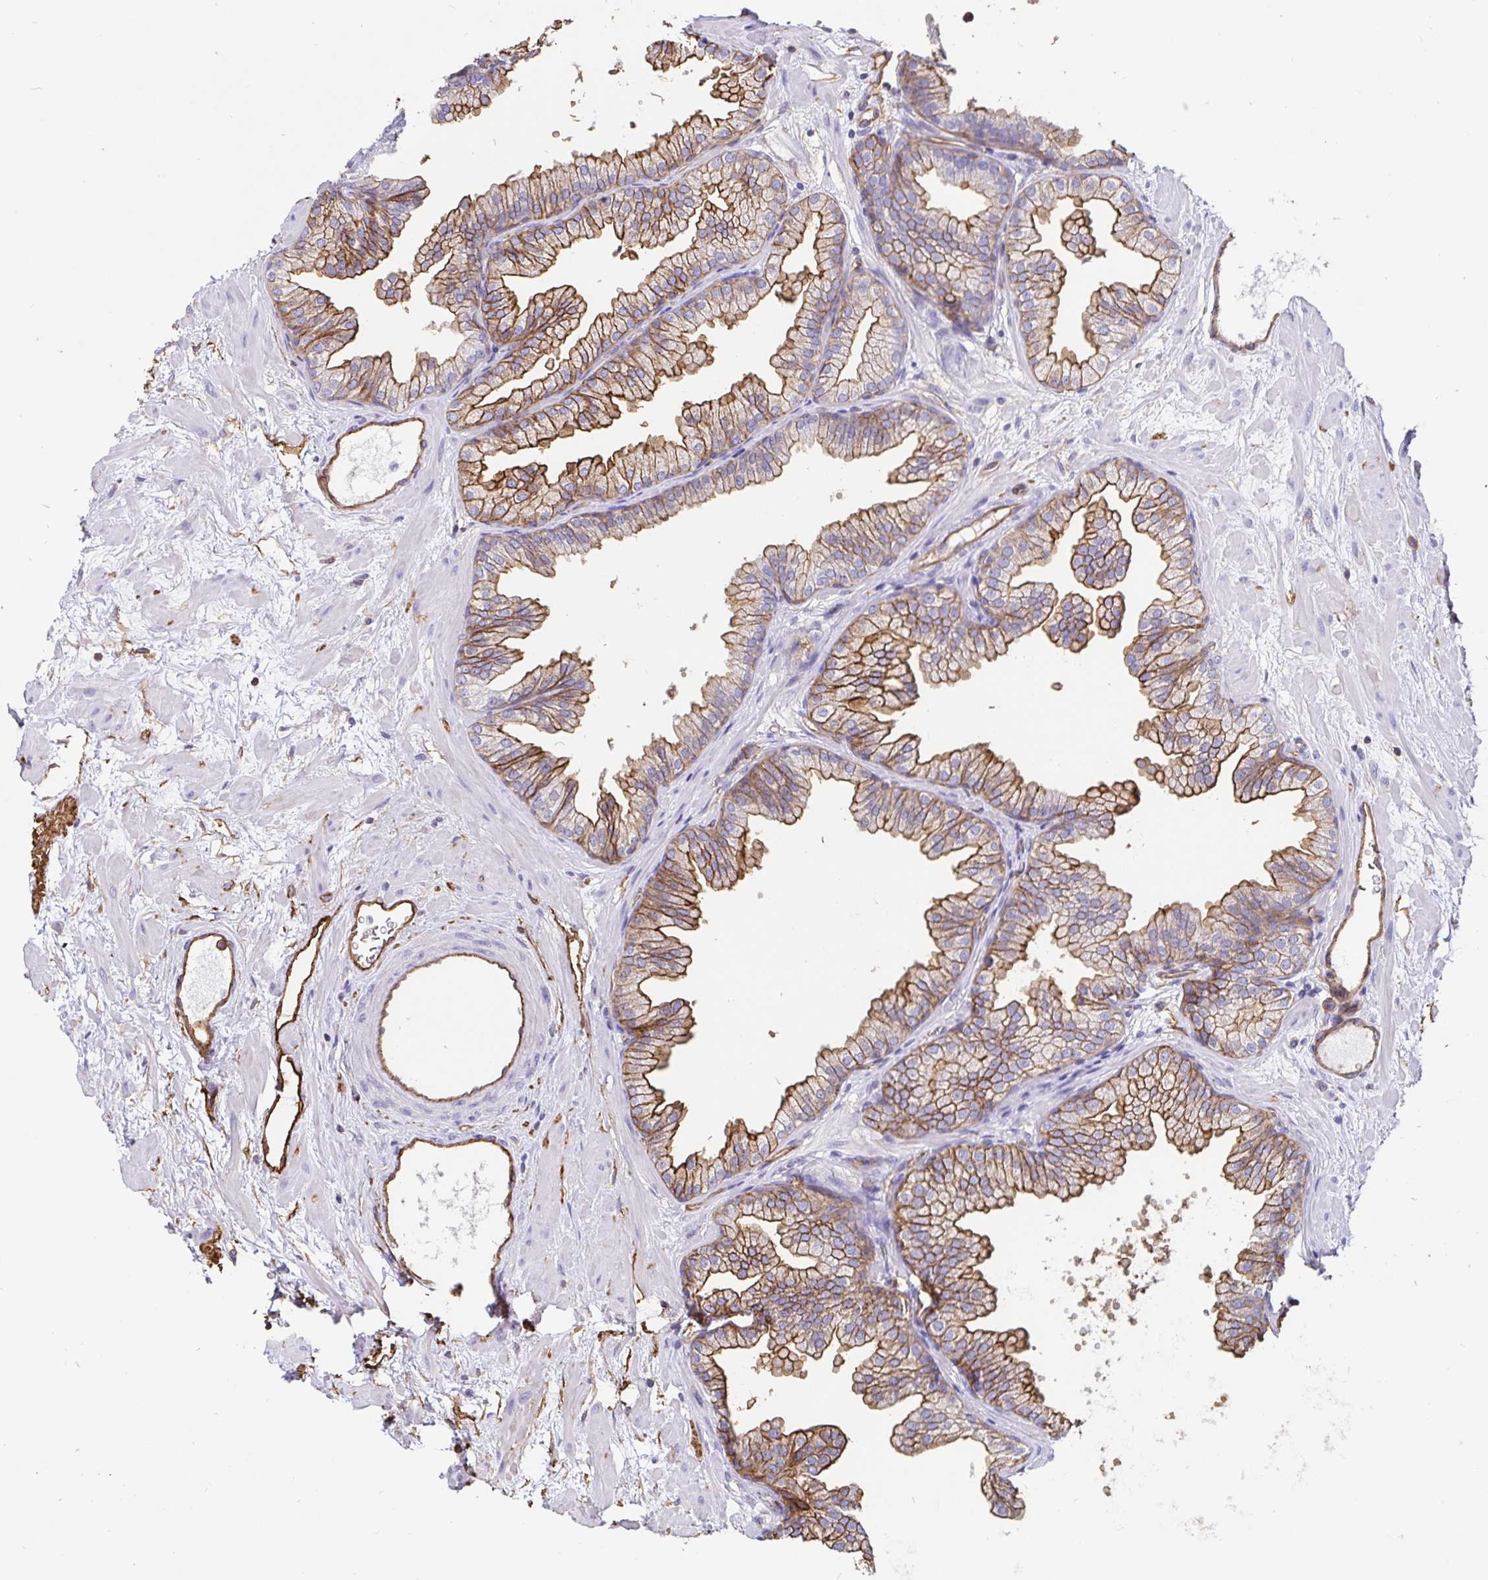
{"staining": {"intensity": "strong", "quantity": "25%-75%", "location": "cytoplasmic/membranous"}, "tissue": "prostate", "cell_type": "Glandular cells", "image_type": "normal", "snomed": [{"axis": "morphology", "description": "Normal tissue, NOS"}, {"axis": "topography", "description": "Prostate"}], "caption": "Protein expression analysis of normal prostate reveals strong cytoplasmic/membranous staining in about 25%-75% of glandular cells. The protein is shown in brown color, while the nuclei are stained blue.", "gene": "ANXA2", "patient": {"sex": "male", "age": 37}}